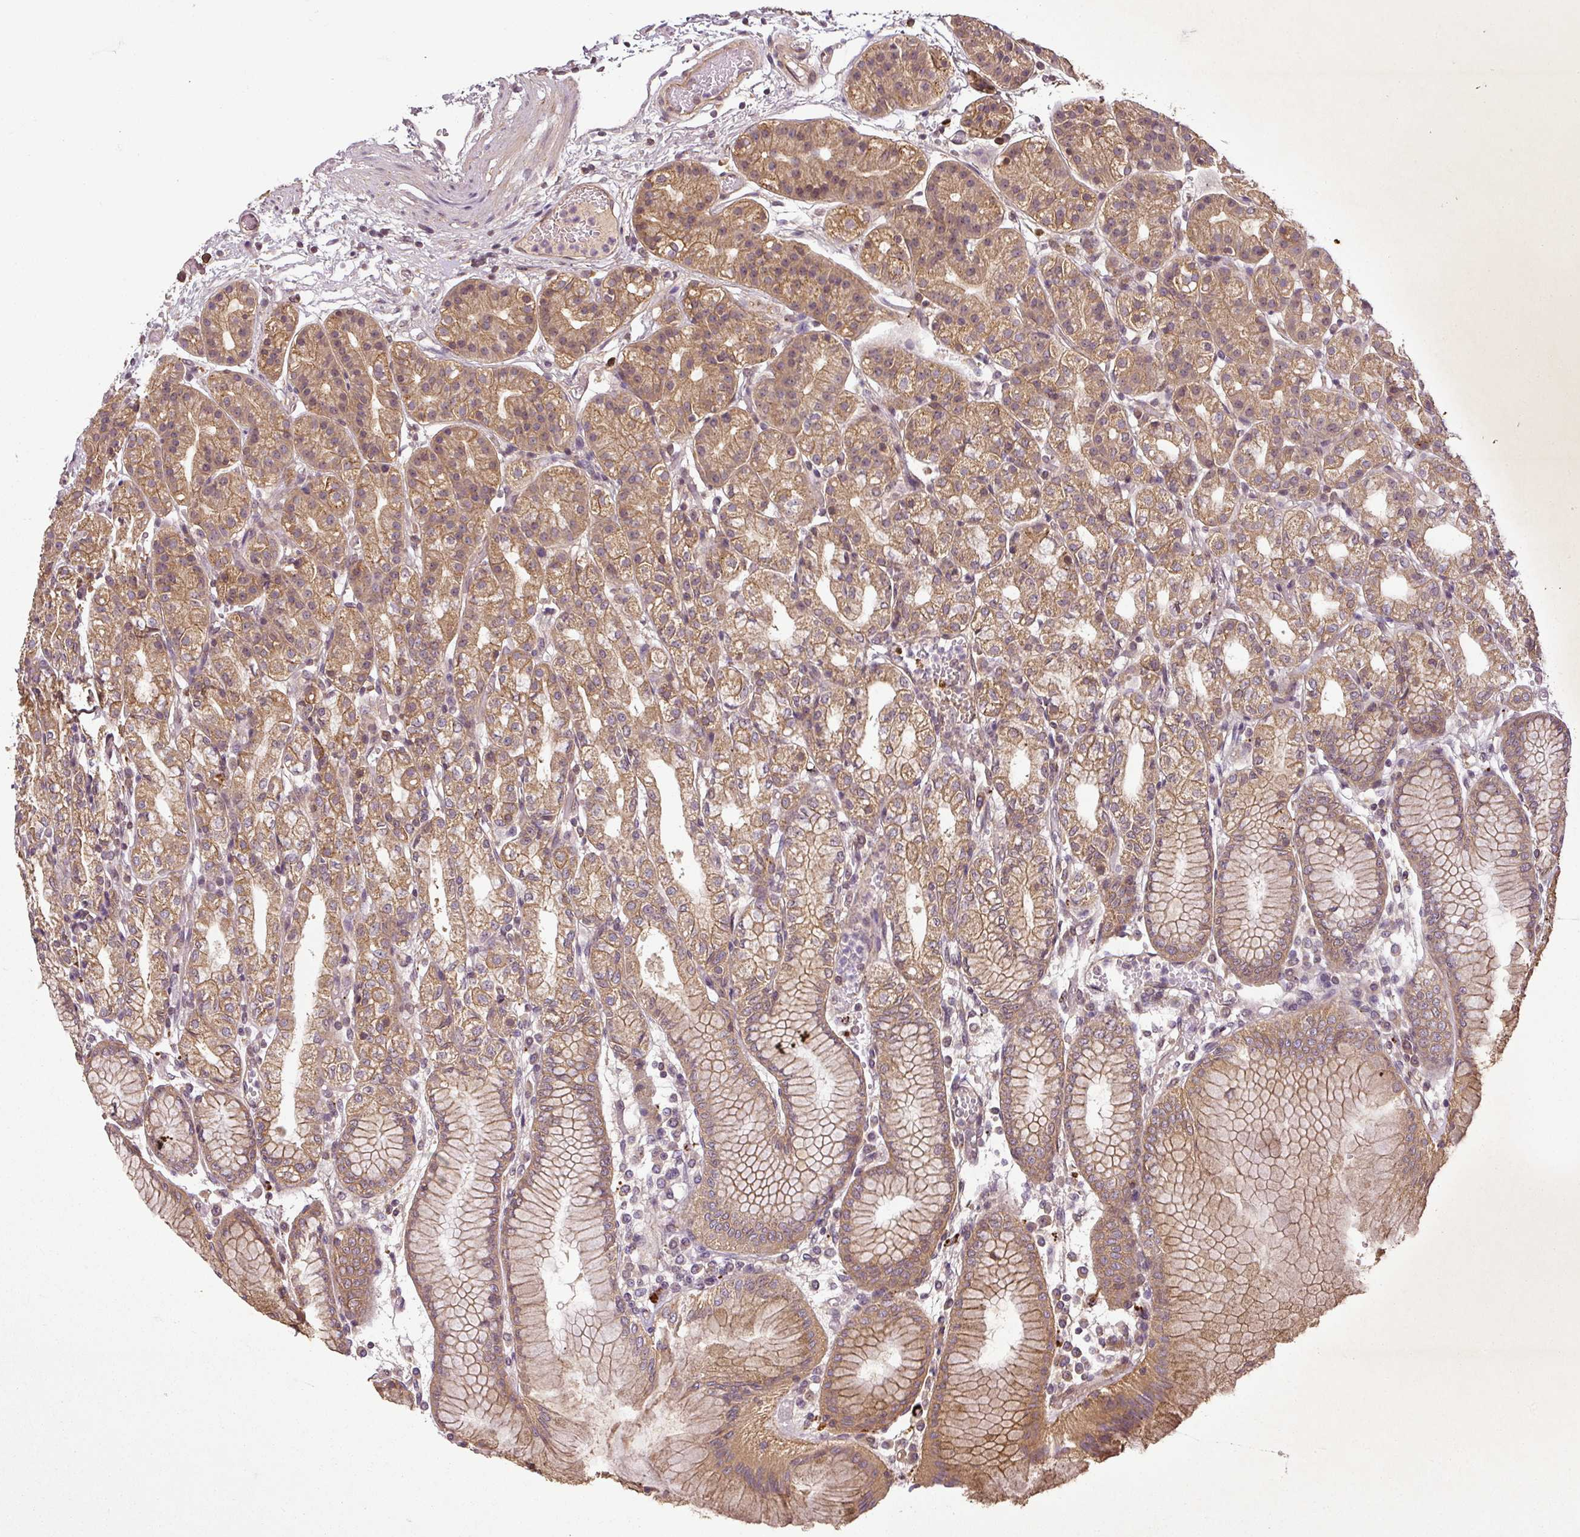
{"staining": {"intensity": "moderate", "quantity": ">75%", "location": "cytoplasmic/membranous"}, "tissue": "stomach", "cell_type": "Glandular cells", "image_type": "normal", "snomed": [{"axis": "morphology", "description": "Normal tissue, NOS"}, {"axis": "topography", "description": "Stomach"}], "caption": "A brown stain shows moderate cytoplasmic/membranous staining of a protein in glandular cells of benign stomach. Immunohistochemistry (ihc) stains the protein in brown and the nuclei are stained blue.", "gene": "DIMT1", "patient": {"sex": "female", "age": 57}}